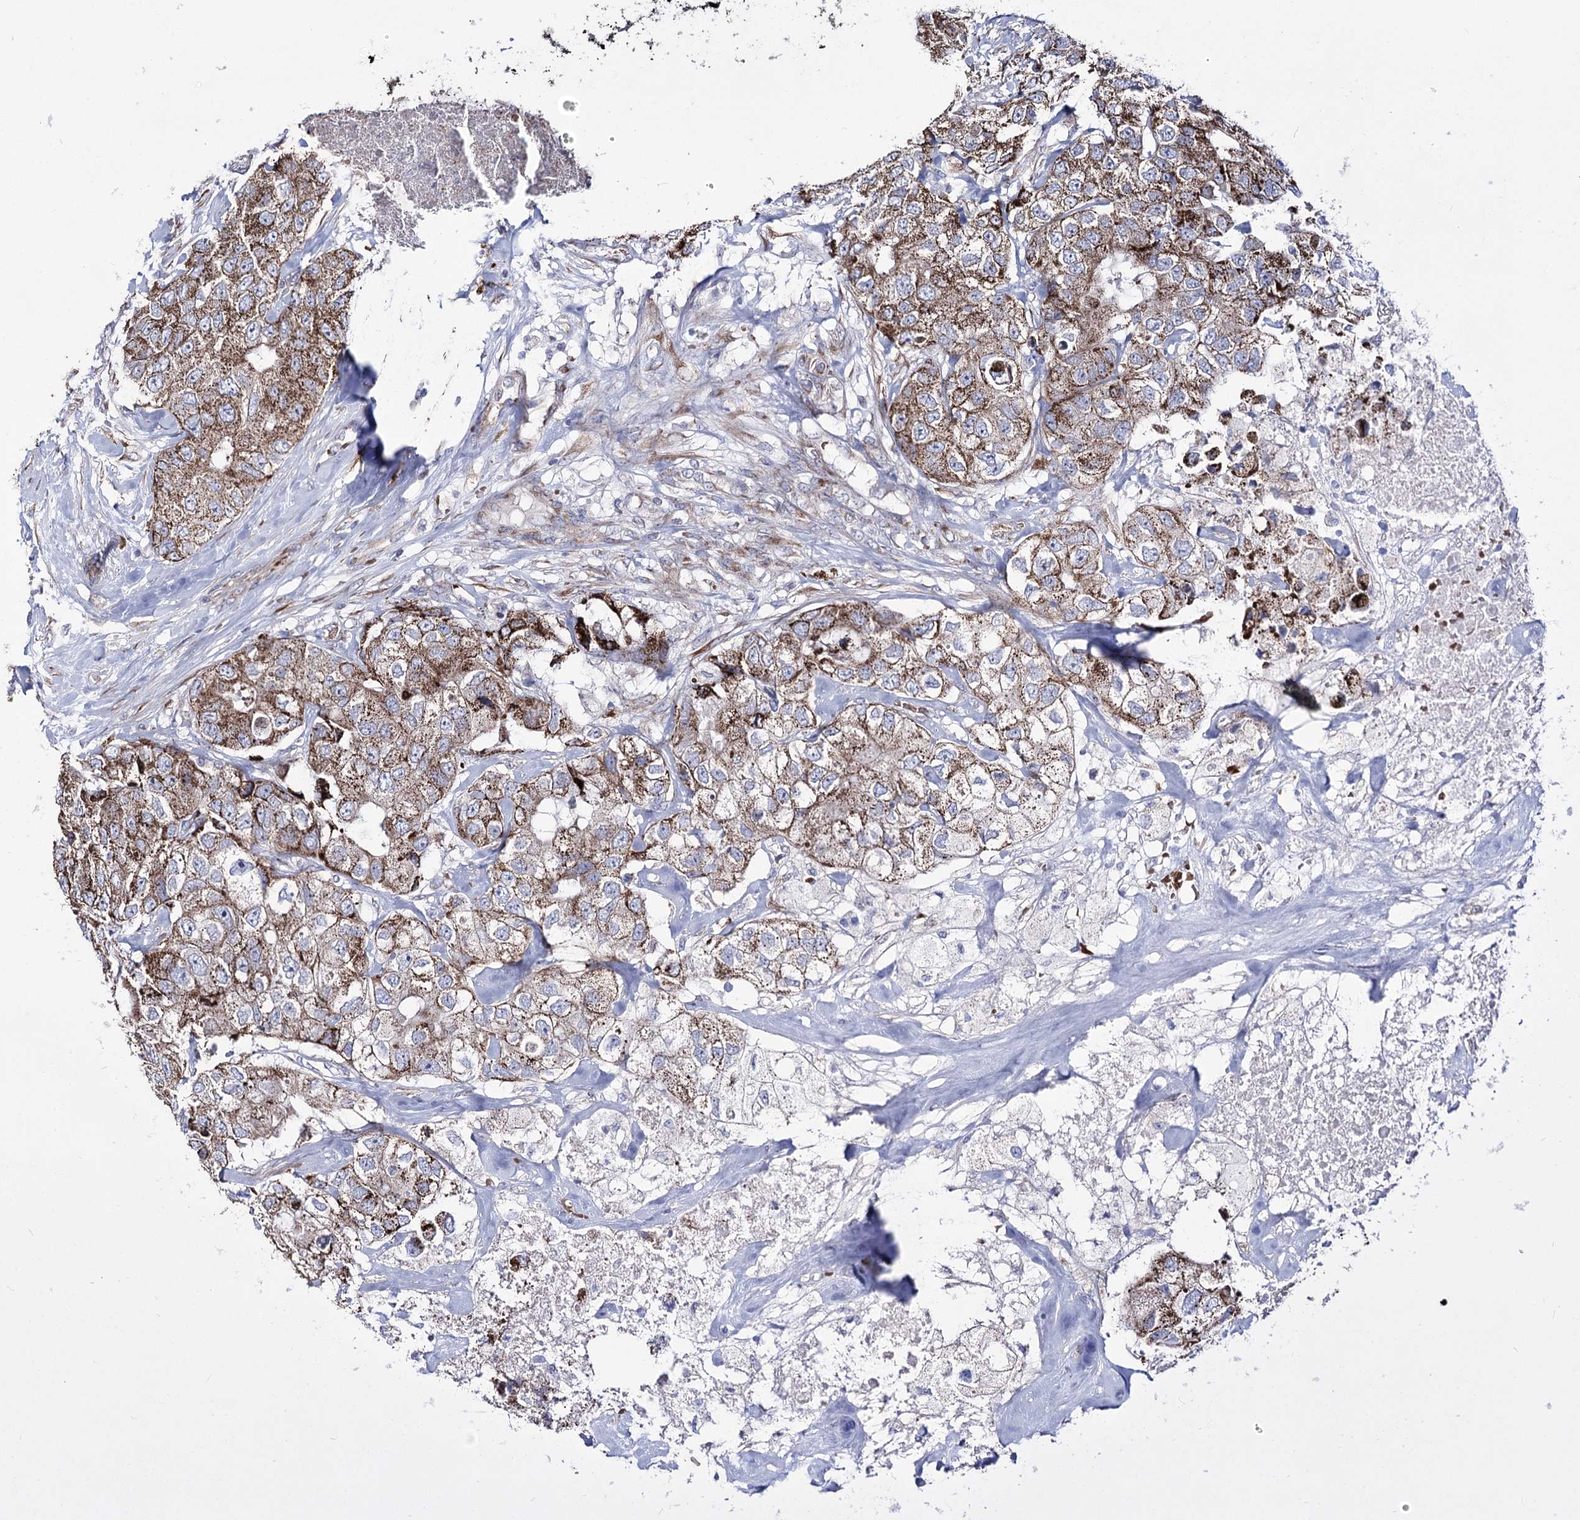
{"staining": {"intensity": "strong", "quantity": ">75%", "location": "cytoplasmic/membranous"}, "tissue": "breast cancer", "cell_type": "Tumor cells", "image_type": "cancer", "snomed": [{"axis": "morphology", "description": "Duct carcinoma"}, {"axis": "topography", "description": "Breast"}], "caption": "Immunohistochemistry of human breast cancer displays high levels of strong cytoplasmic/membranous staining in about >75% of tumor cells.", "gene": "OSBPL5", "patient": {"sex": "female", "age": 62}}